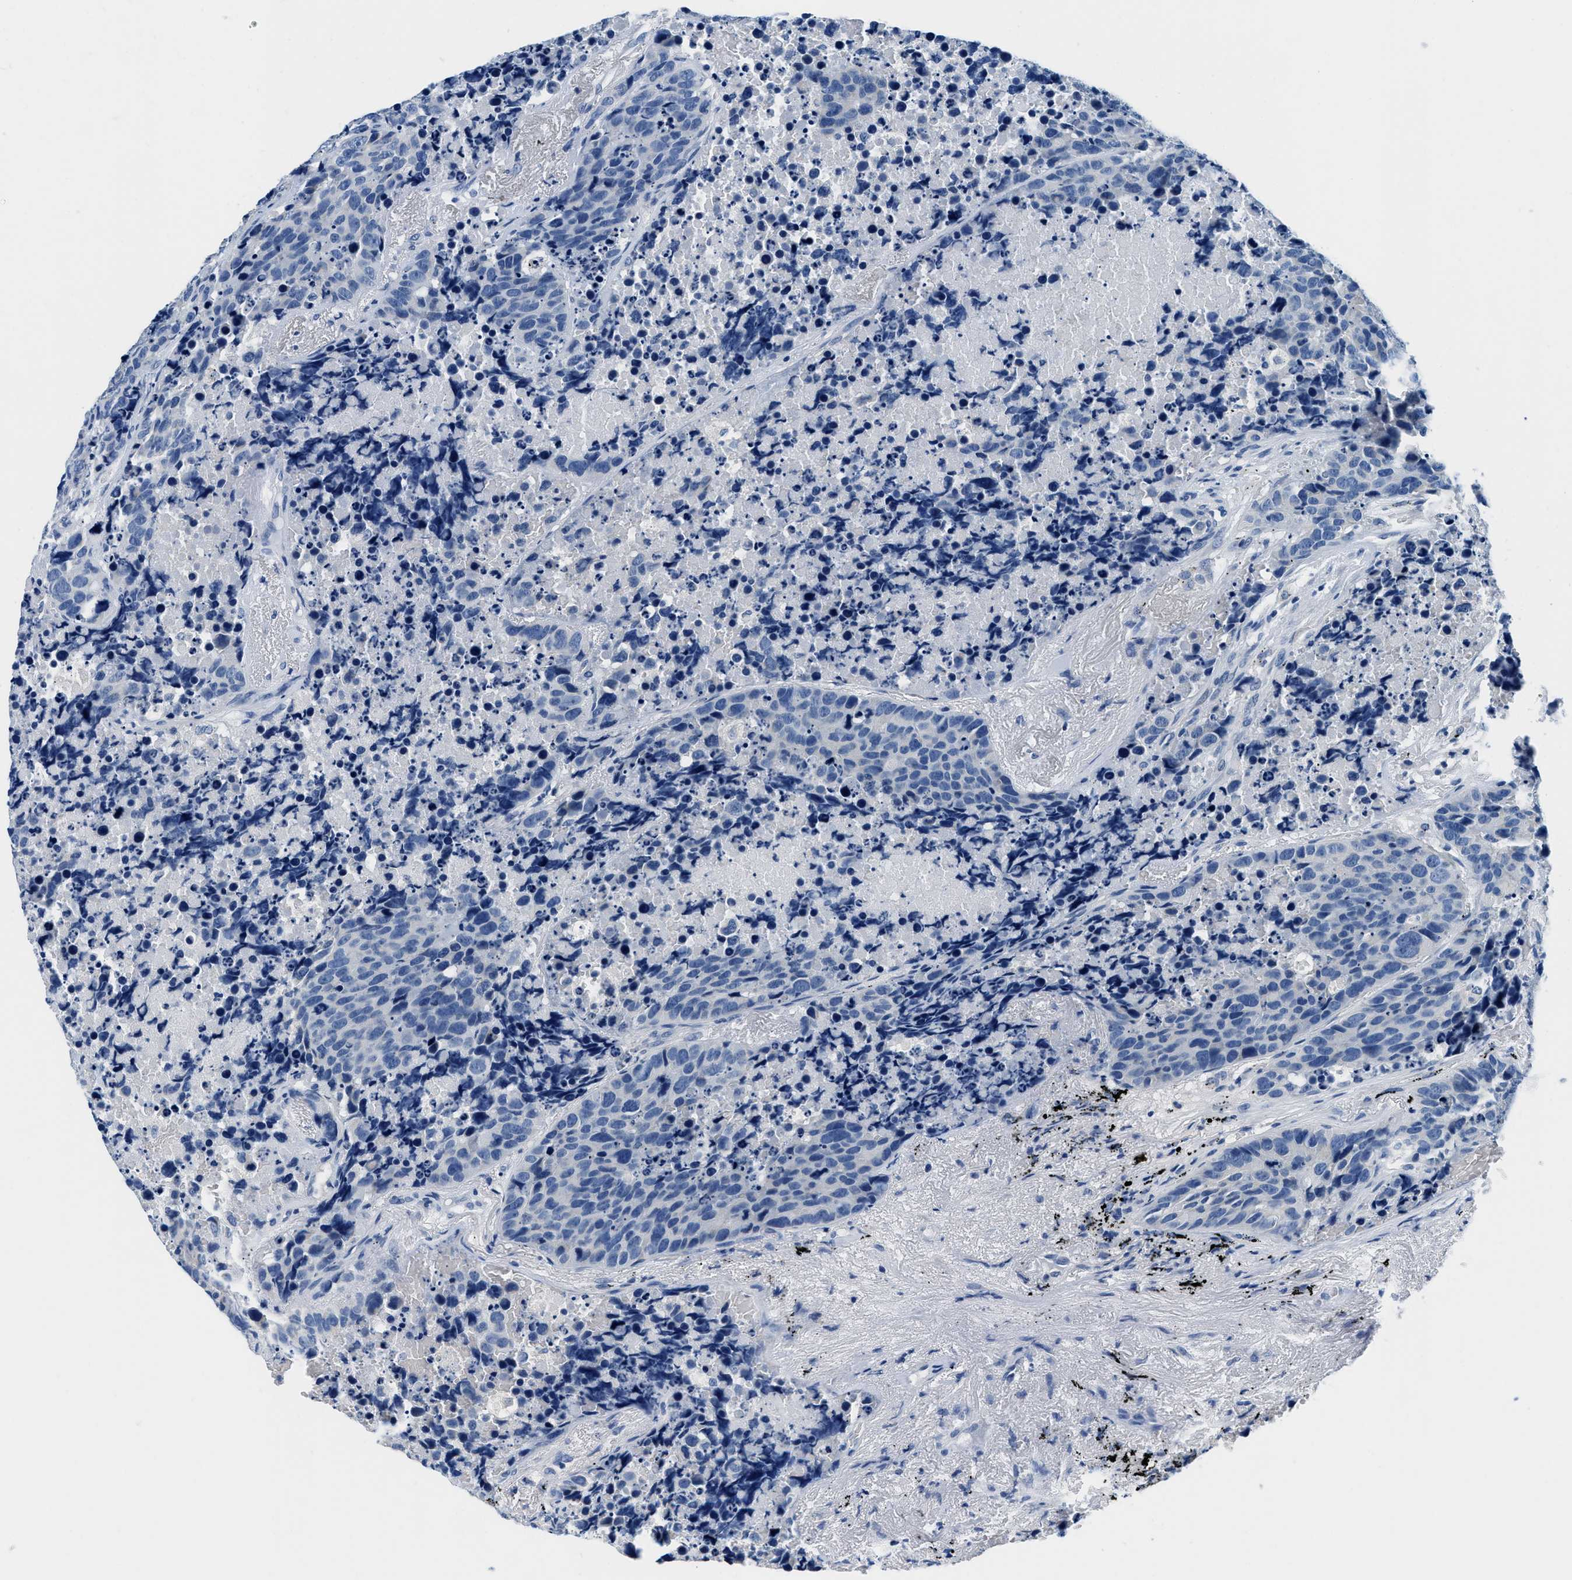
{"staining": {"intensity": "negative", "quantity": "none", "location": "none"}, "tissue": "carcinoid", "cell_type": "Tumor cells", "image_type": "cancer", "snomed": [{"axis": "morphology", "description": "Carcinoid, malignant, NOS"}, {"axis": "topography", "description": "Lung"}], "caption": "Carcinoid was stained to show a protein in brown. There is no significant positivity in tumor cells.", "gene": "GSTM3", "patient": {"sex": "male", "age": 60}}